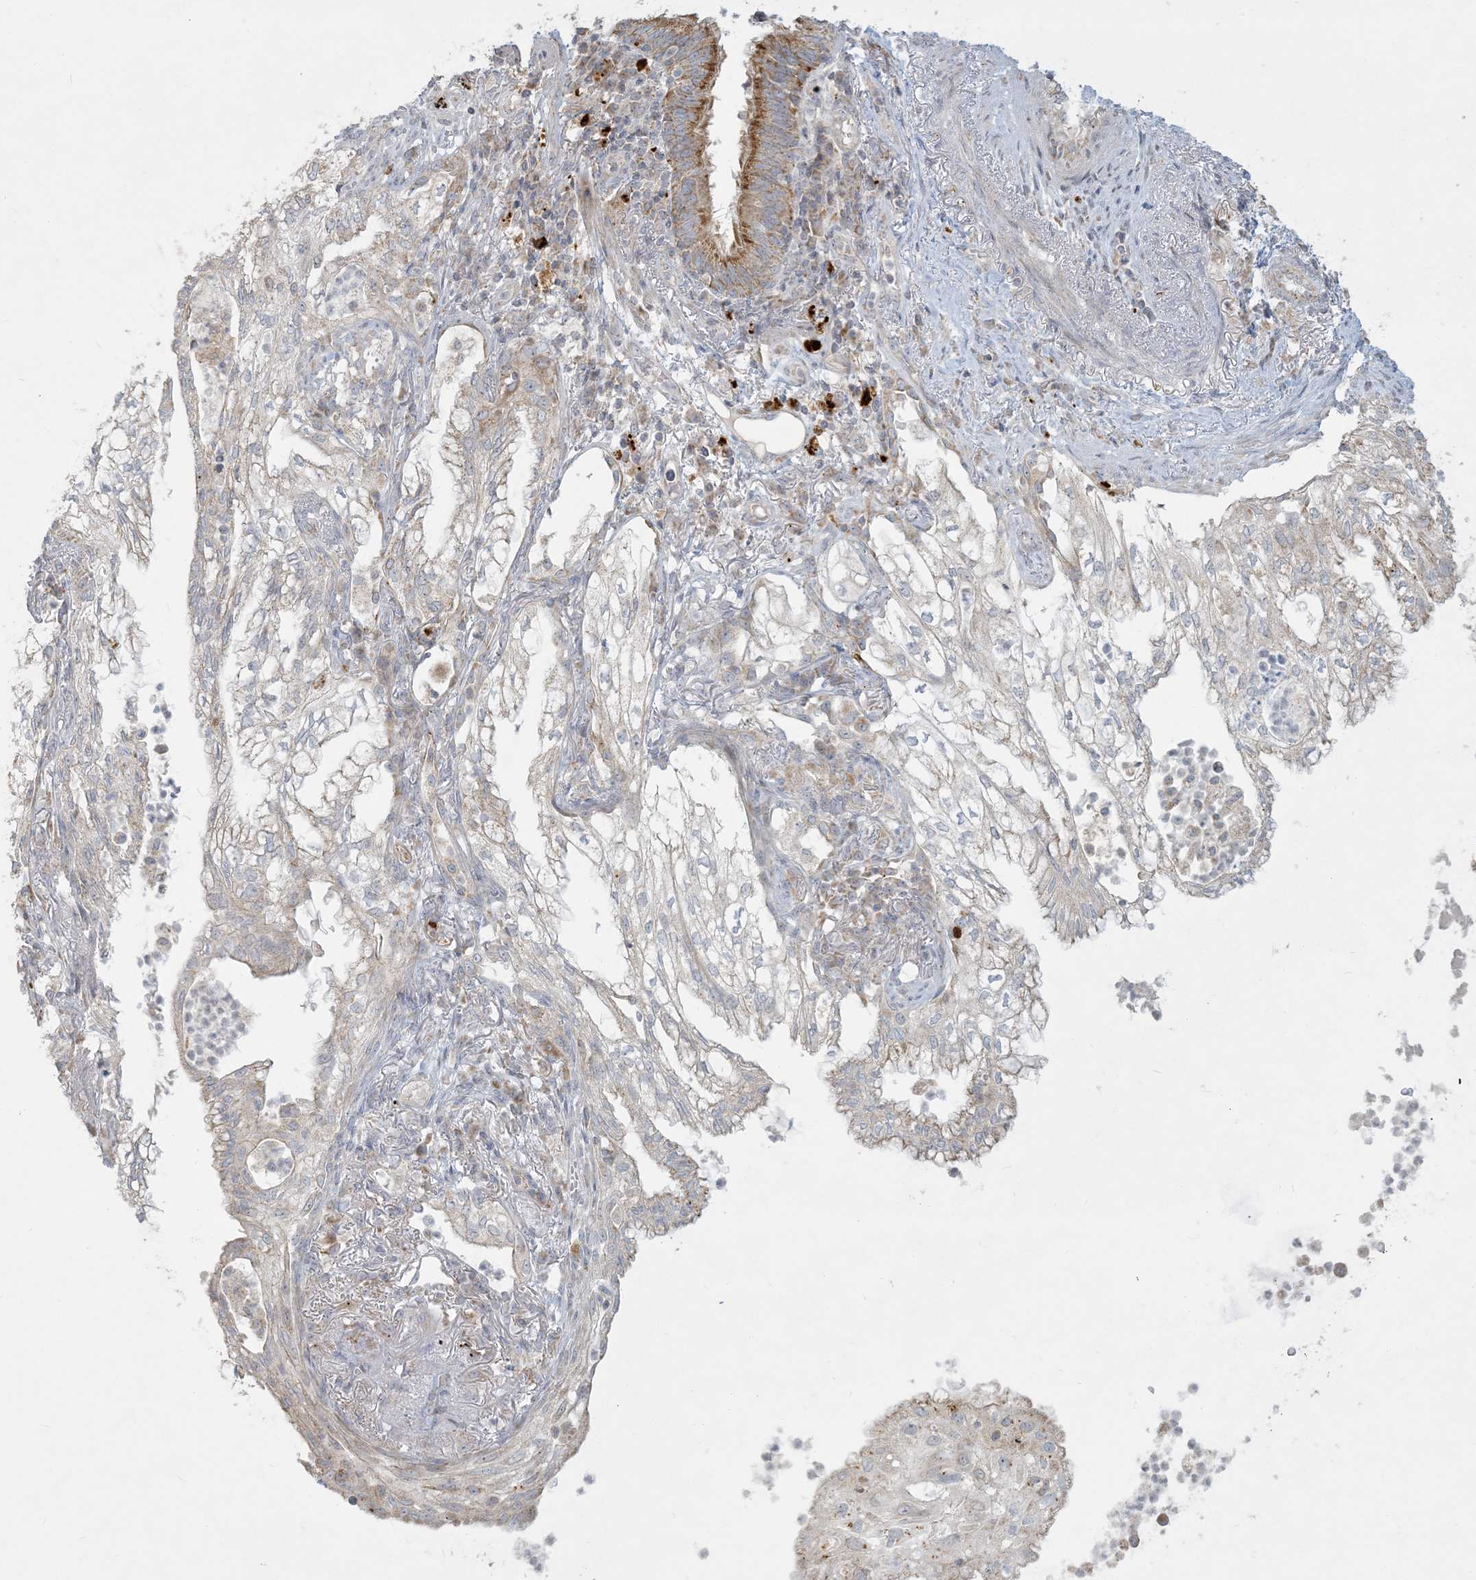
{"staining": {"intensity": "weak", "quantity": "<25%", "location": "cytoplasmic/membranous"}, "tissue": "lung cancer", "cell_type": "Tumor cells", "image_type": "cancer", "snomed": [{"axis": "morphology", "description": "Adenocarcinoma, NOS"}, {"axis": "topography", "description": "Lung"}], "caption": "There is no significant positivity in tumor cells of lung cancer.", "gene": "MCAT", "patient": {"sex": "female", "age": 70}}